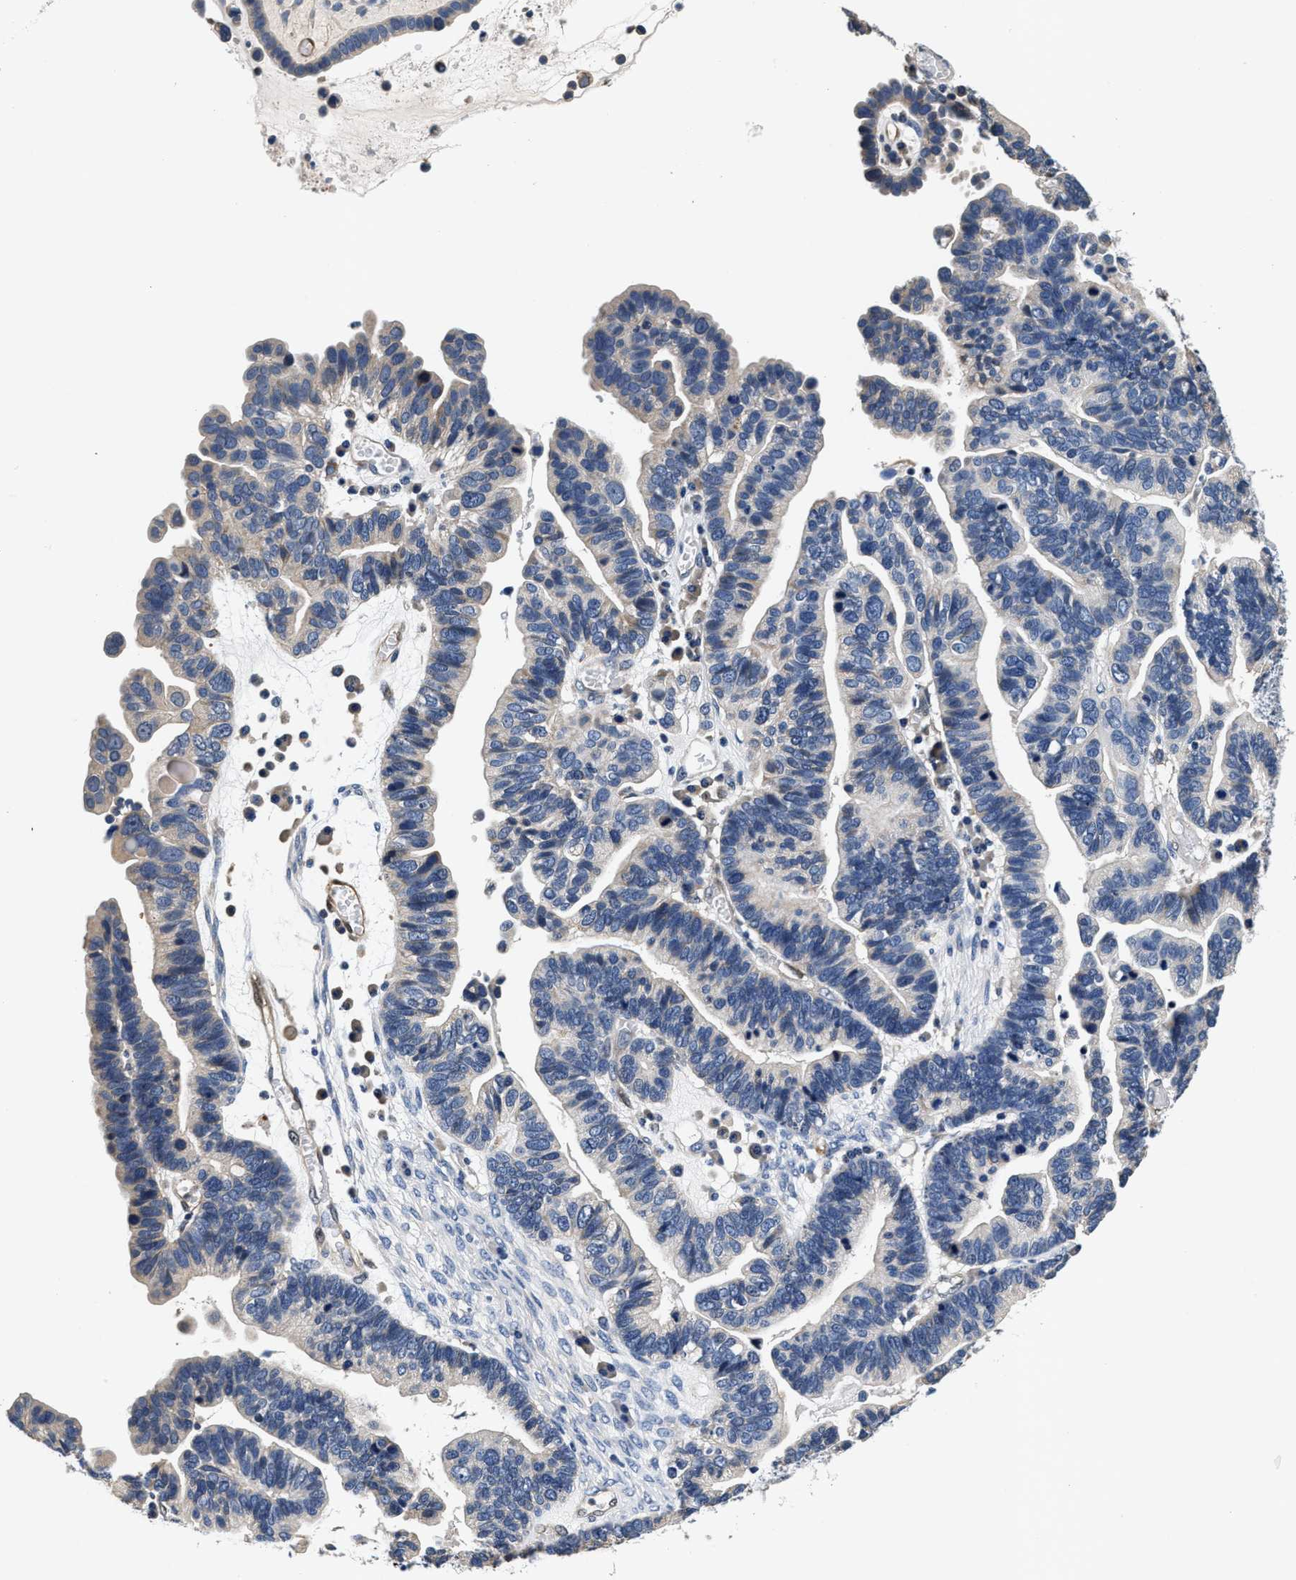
{"staining": {"intensity": "weak", "quantity": "<25%", "location": "cytoplasmic/membranous"}, "tissue": "ovarian cancer", "cell_type": "Tumor cells", "image_type": "cancer", "snomed": [{"axis": "morphology", "description": "Cystadenocarcinoma, serous, NOS"}, {"axis": "topography", "description": "Ovary"}], "caption": "Tumor cells show no significant protein expression in serous cystadenocarcinoma (ovarian).", "gene": "ANKIB1", "patient": {"sex": "female", "age": 56}}